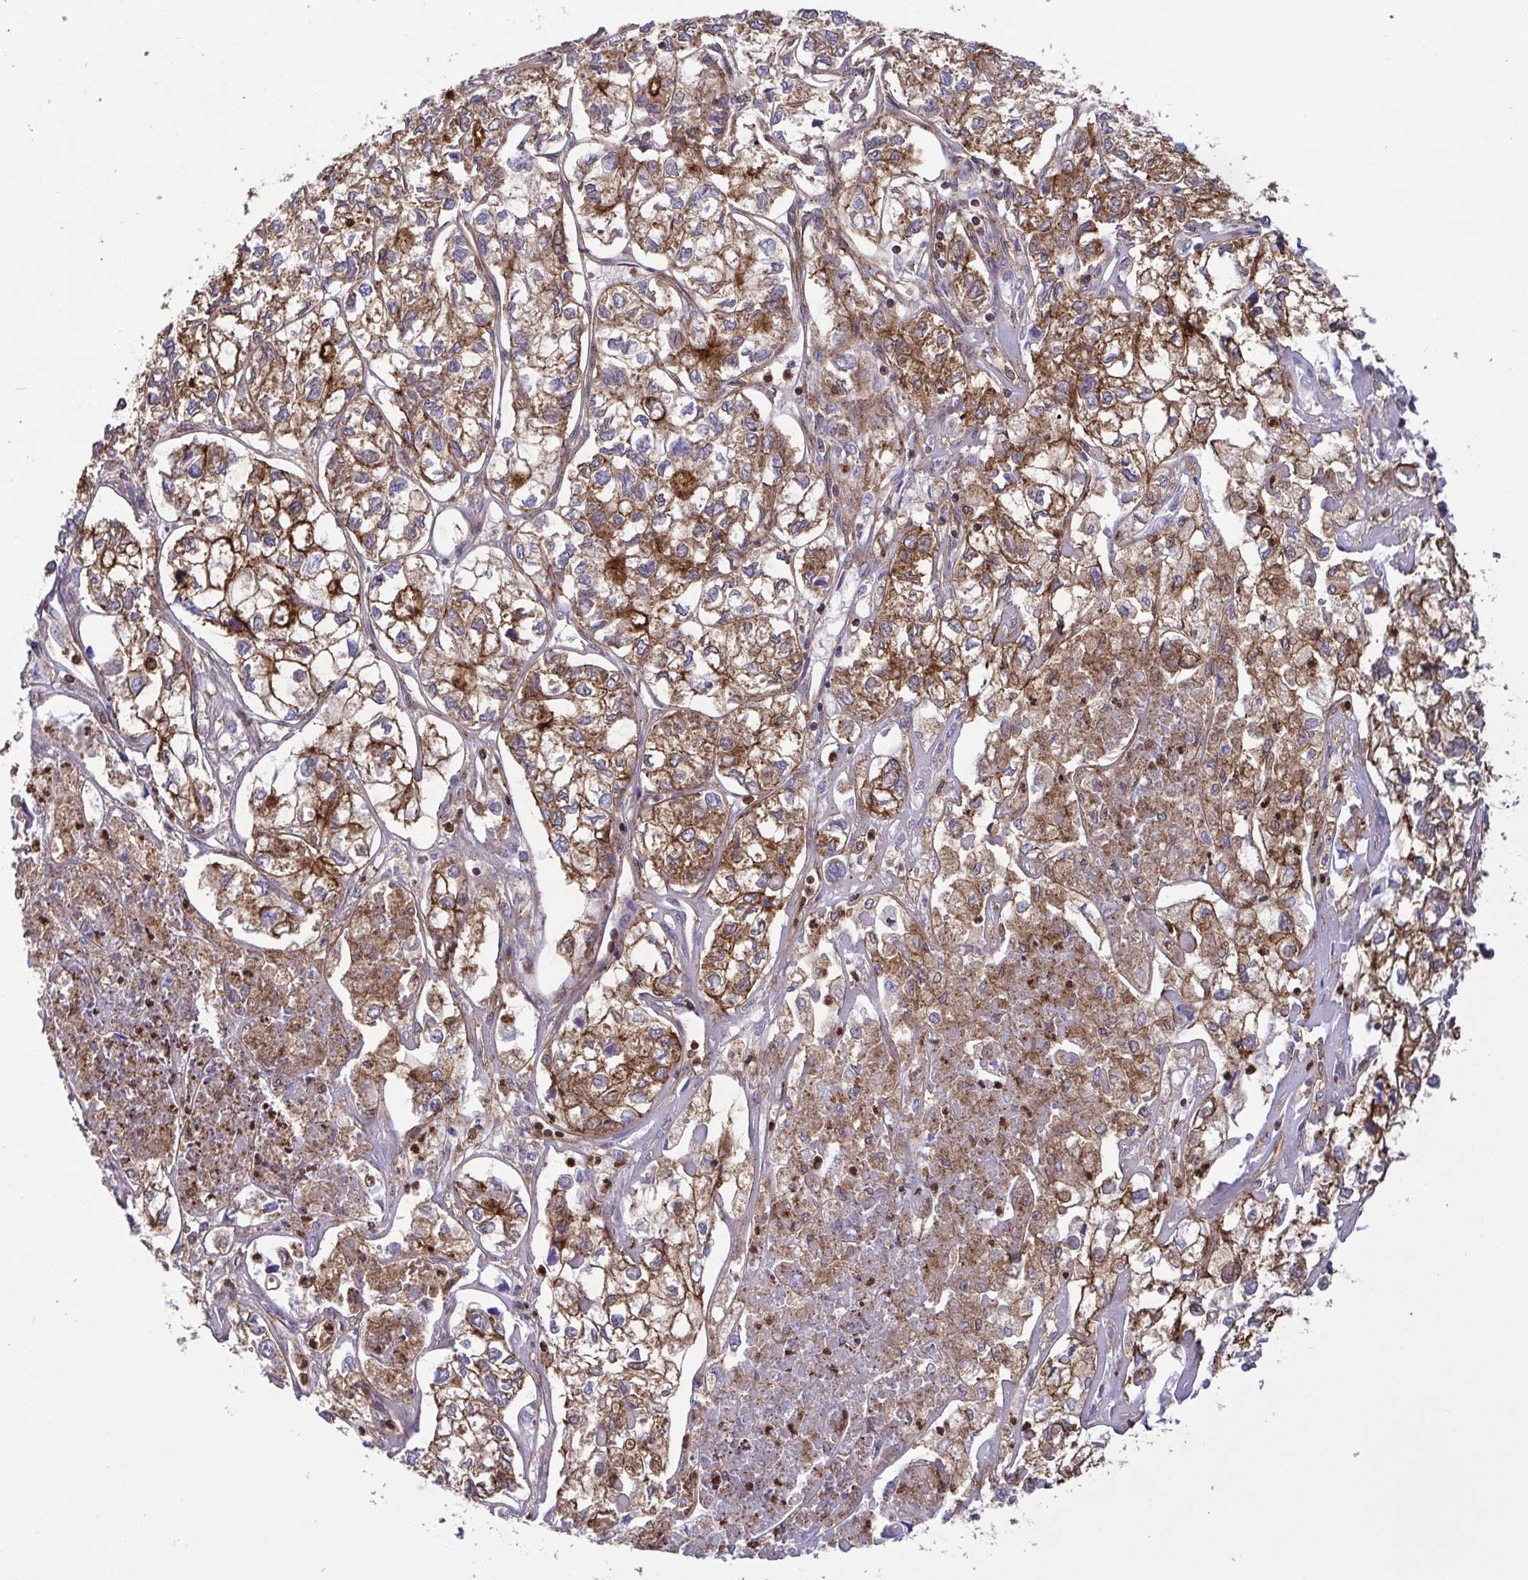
{"staining": {"intensity": "moderate", "quantity": ">75%", "location": "cytoplasmic/membranous"}, "tissue": "ovarian cancer", "cell_type": "Tumor cells", "image_type": "cancer", "snomed": [{"axis": "morphology", "description": "Carcinoma, endometroid"}, {"axis": "topography", "description": "Ovary"}], "caption": "Protein staining of endometroid carcinoma (ovarian) tissue reveals moderate cytoplasmic/membranous positivity in about >75% of tumor cells.", "gene": "CHMP1B", "patient": {"sex": "female", "age": 64}}